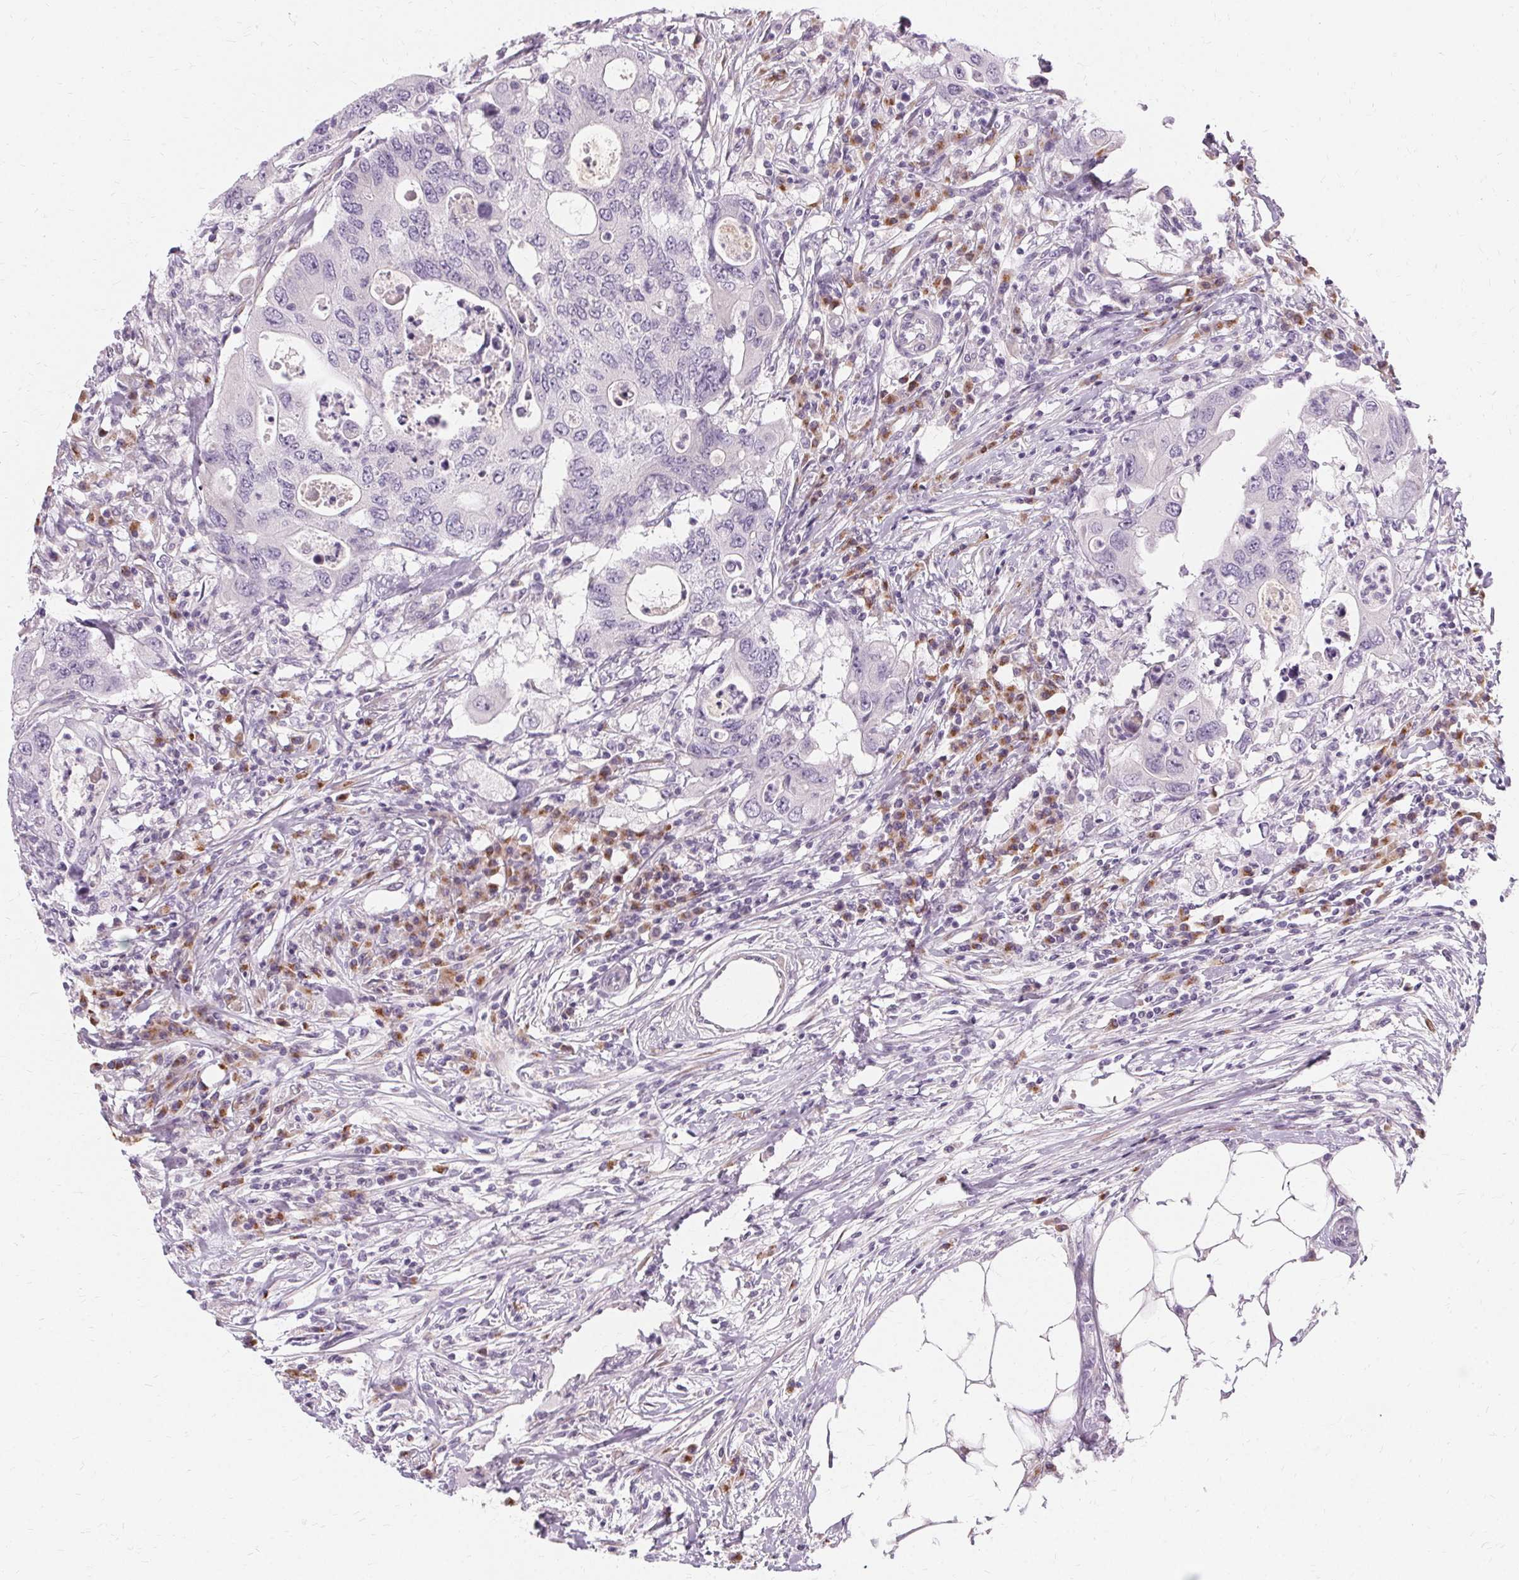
{"staining": {"intensity": "negative", "quantity": "none", "location": "none"}, "tissue": "colorectal cancer", "cell_type": "Tumor cells", "image_type": "cancer", "snomed": [{"axis": "morphology", "description": "Adenocarcinoma, NOS"}, {"axis": "topography", "description": "Colon"}], "caption": "The histopathology image shows no staining of tumor cells in colorectal cancer (adenocarcinoma).", "gene": "FCRL3", "patient": {"sex": "male", "age": 71}}